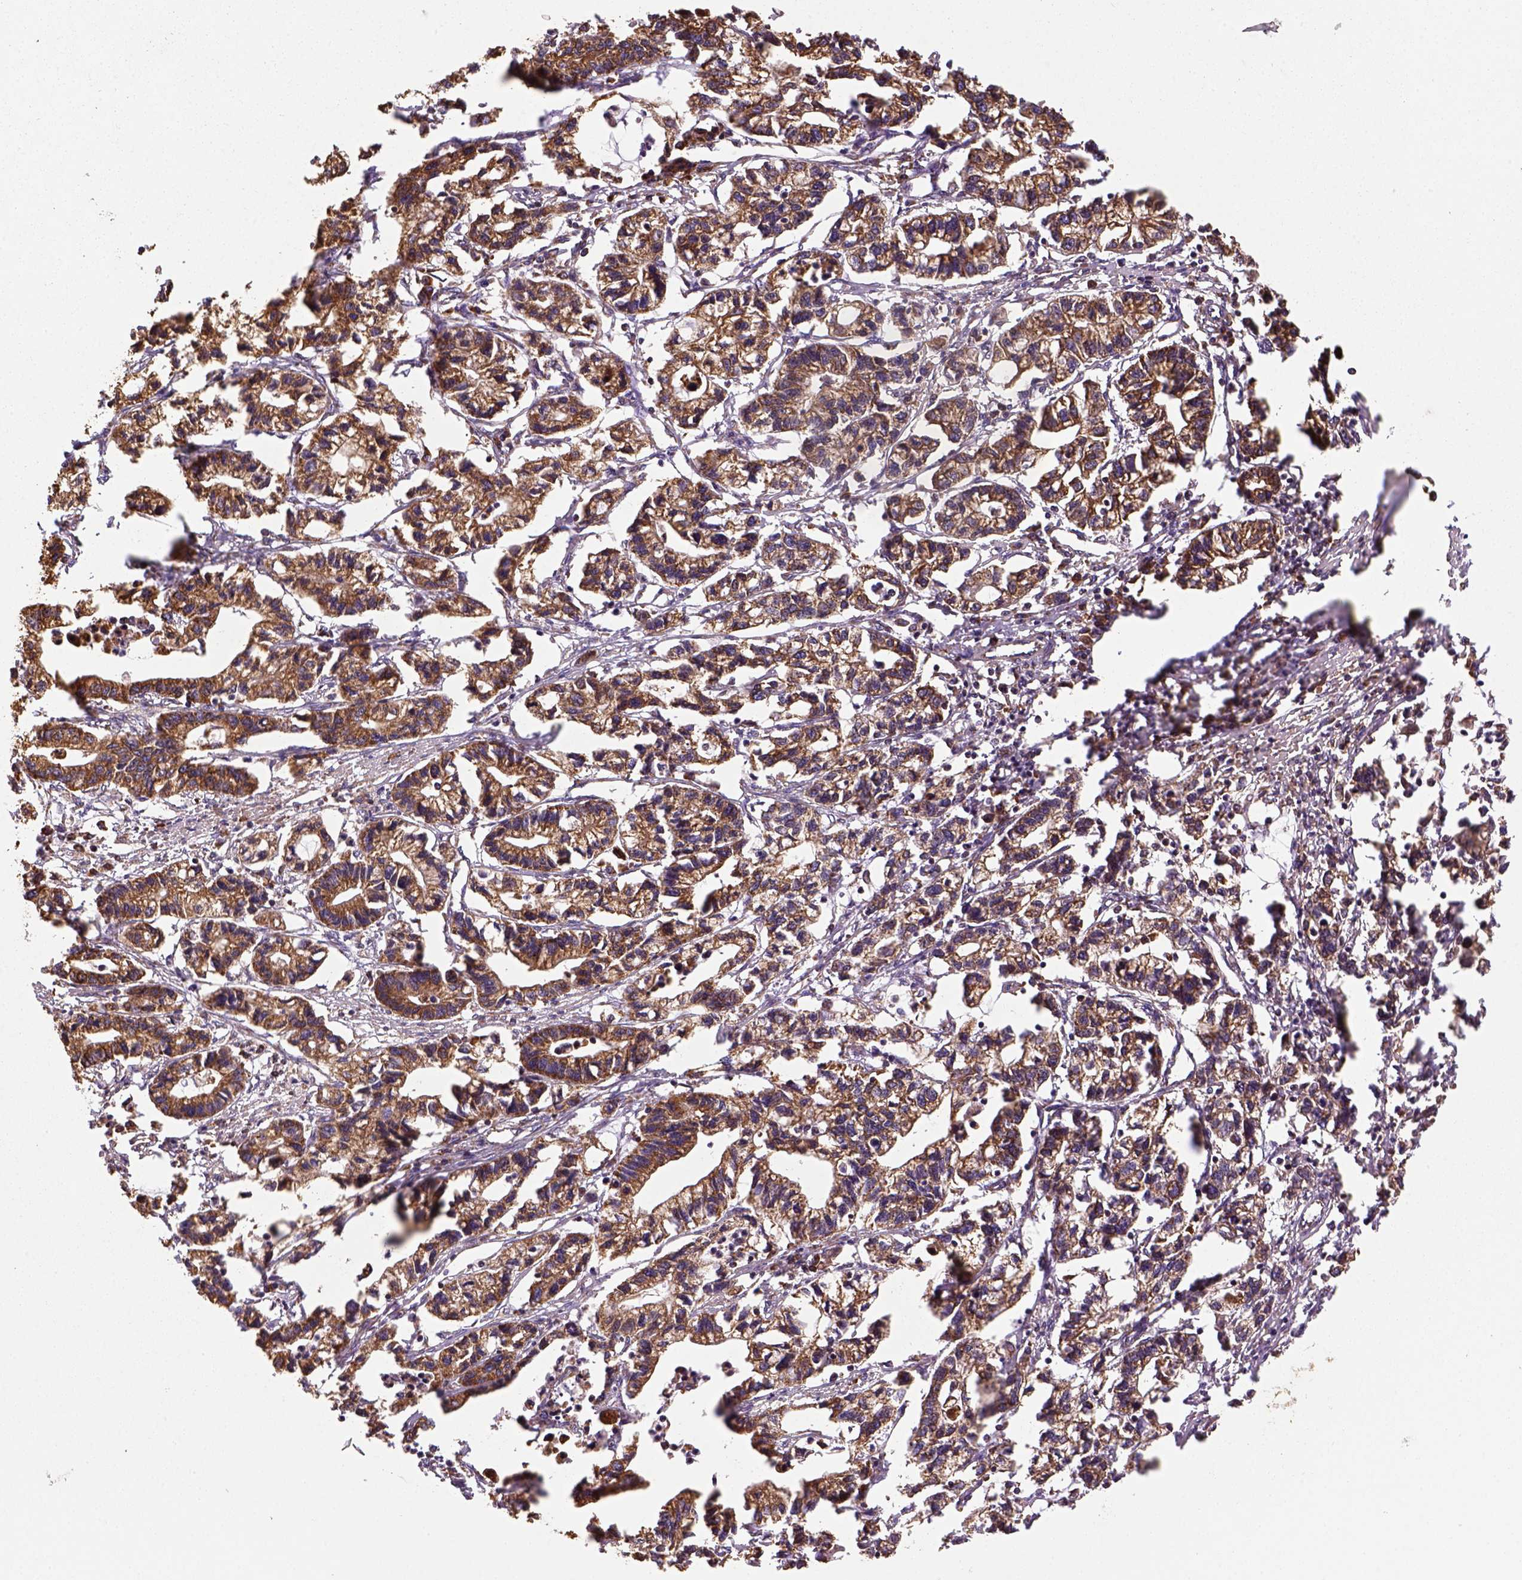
{"staining": {"intensity": "moderate", "quantity": ">75%", "location": "cytoplasmic/membranous"}, "tissue": "stomach cancer", "cell_type": "Tumor cells", "image_type": "cancer", "snomed": [{"axis": "morphology", "description": "Adenocarcinoma, NOS"}, {"axis": "topography", "description": "Stomach"}], "caption": "Immunohistochemistry image of human stomach cancer stained for a protein (brown), which exhibits medium levels of moderate cytoplasmic/membranous expression in about >75% of tumor cells.", "gene": "MAPK8IP3", "patient": {"sex": "male", "age": 83}}